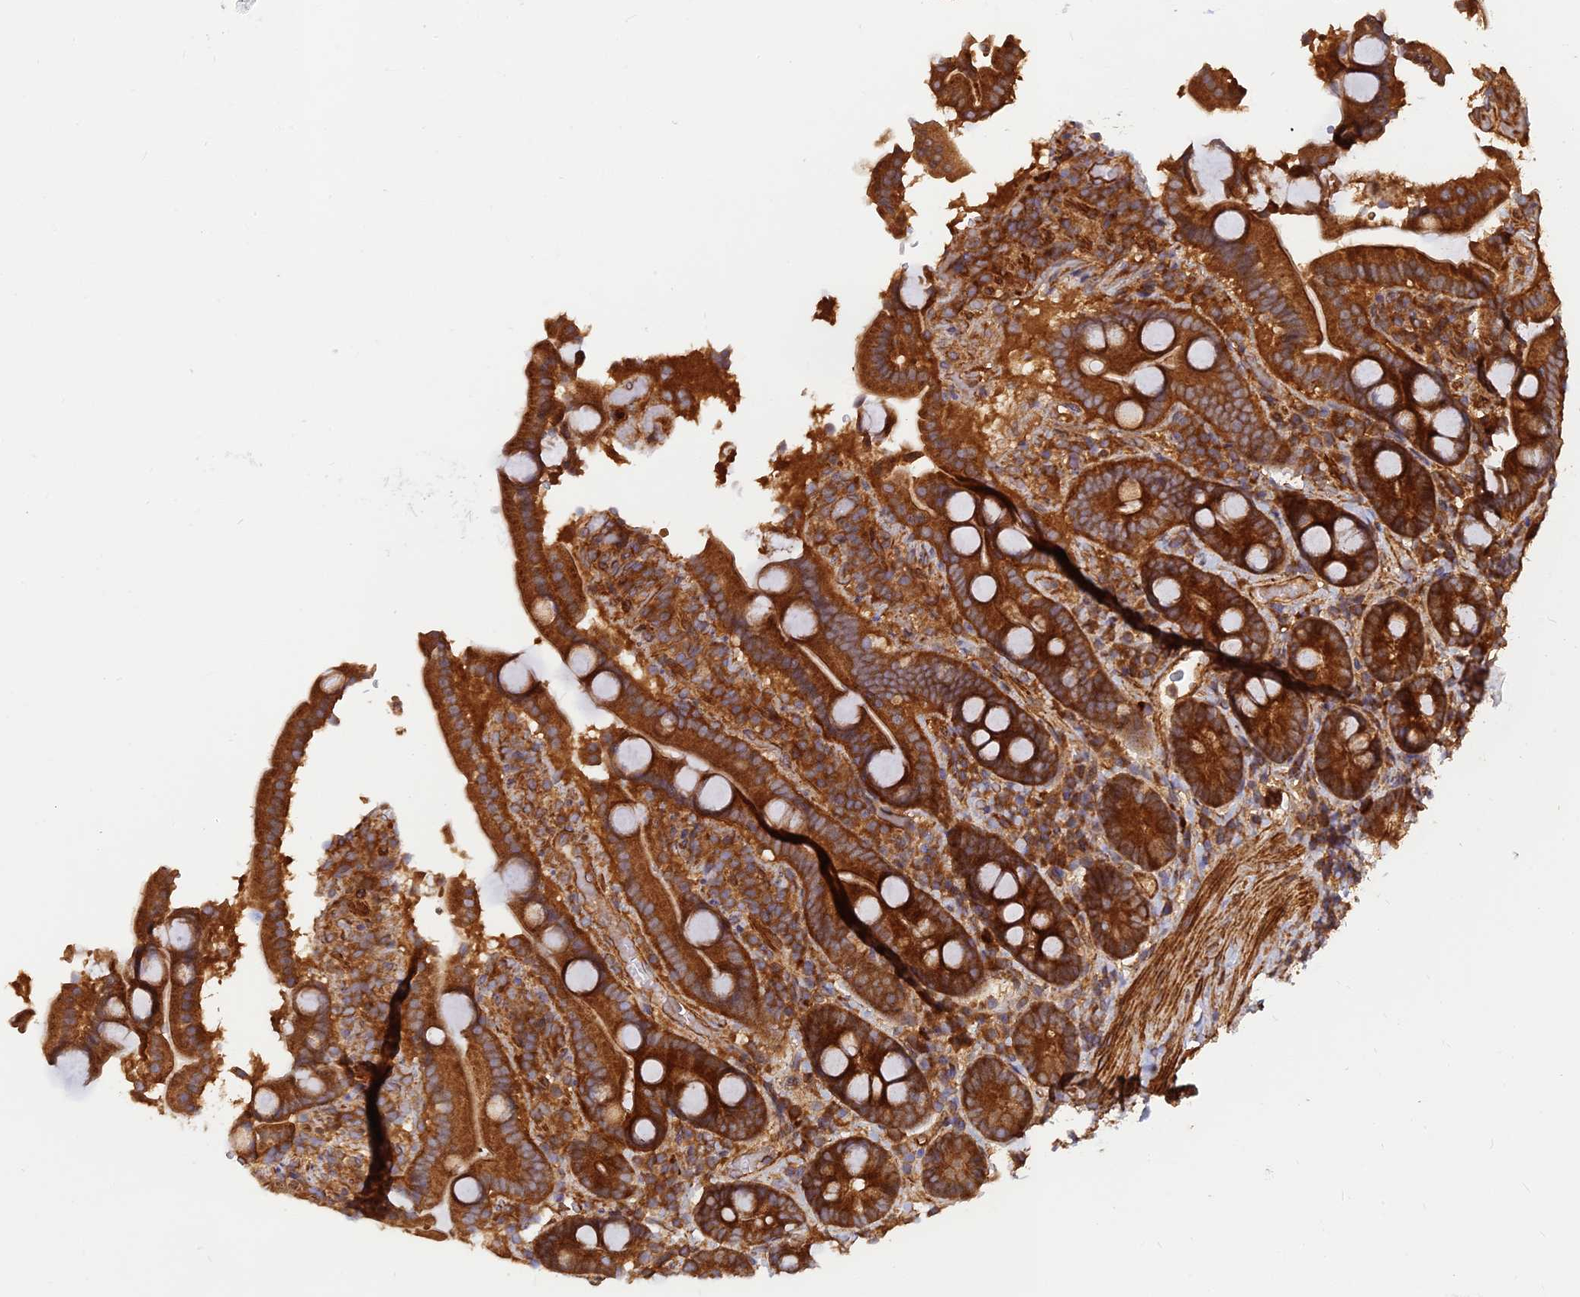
{"staining": {"intensity": "strong", "quantity": ">75%", "location": "cytoplasmic/membranous"}, "tissue": "duodenum", "cell_type": "Glandular cells", "image_type": "normal", "snomed": [{"axis": "morphology", "description": "Normal tissue, NOS"}, {"axis": "topography", "description": "Duodenum"}], "caption": "Duodenum stained for a protein demonstrates strong cytoplasmic/membranous positivity in glandular cells. The staining is performed using DAB (3,3'-diaminobenzidine) brown chromogen to label protein expression. The nuclei are counter-stained blue using hematoxylin.", "gene": "RELCH", "patient": {"sex": "male", "age": 55}}